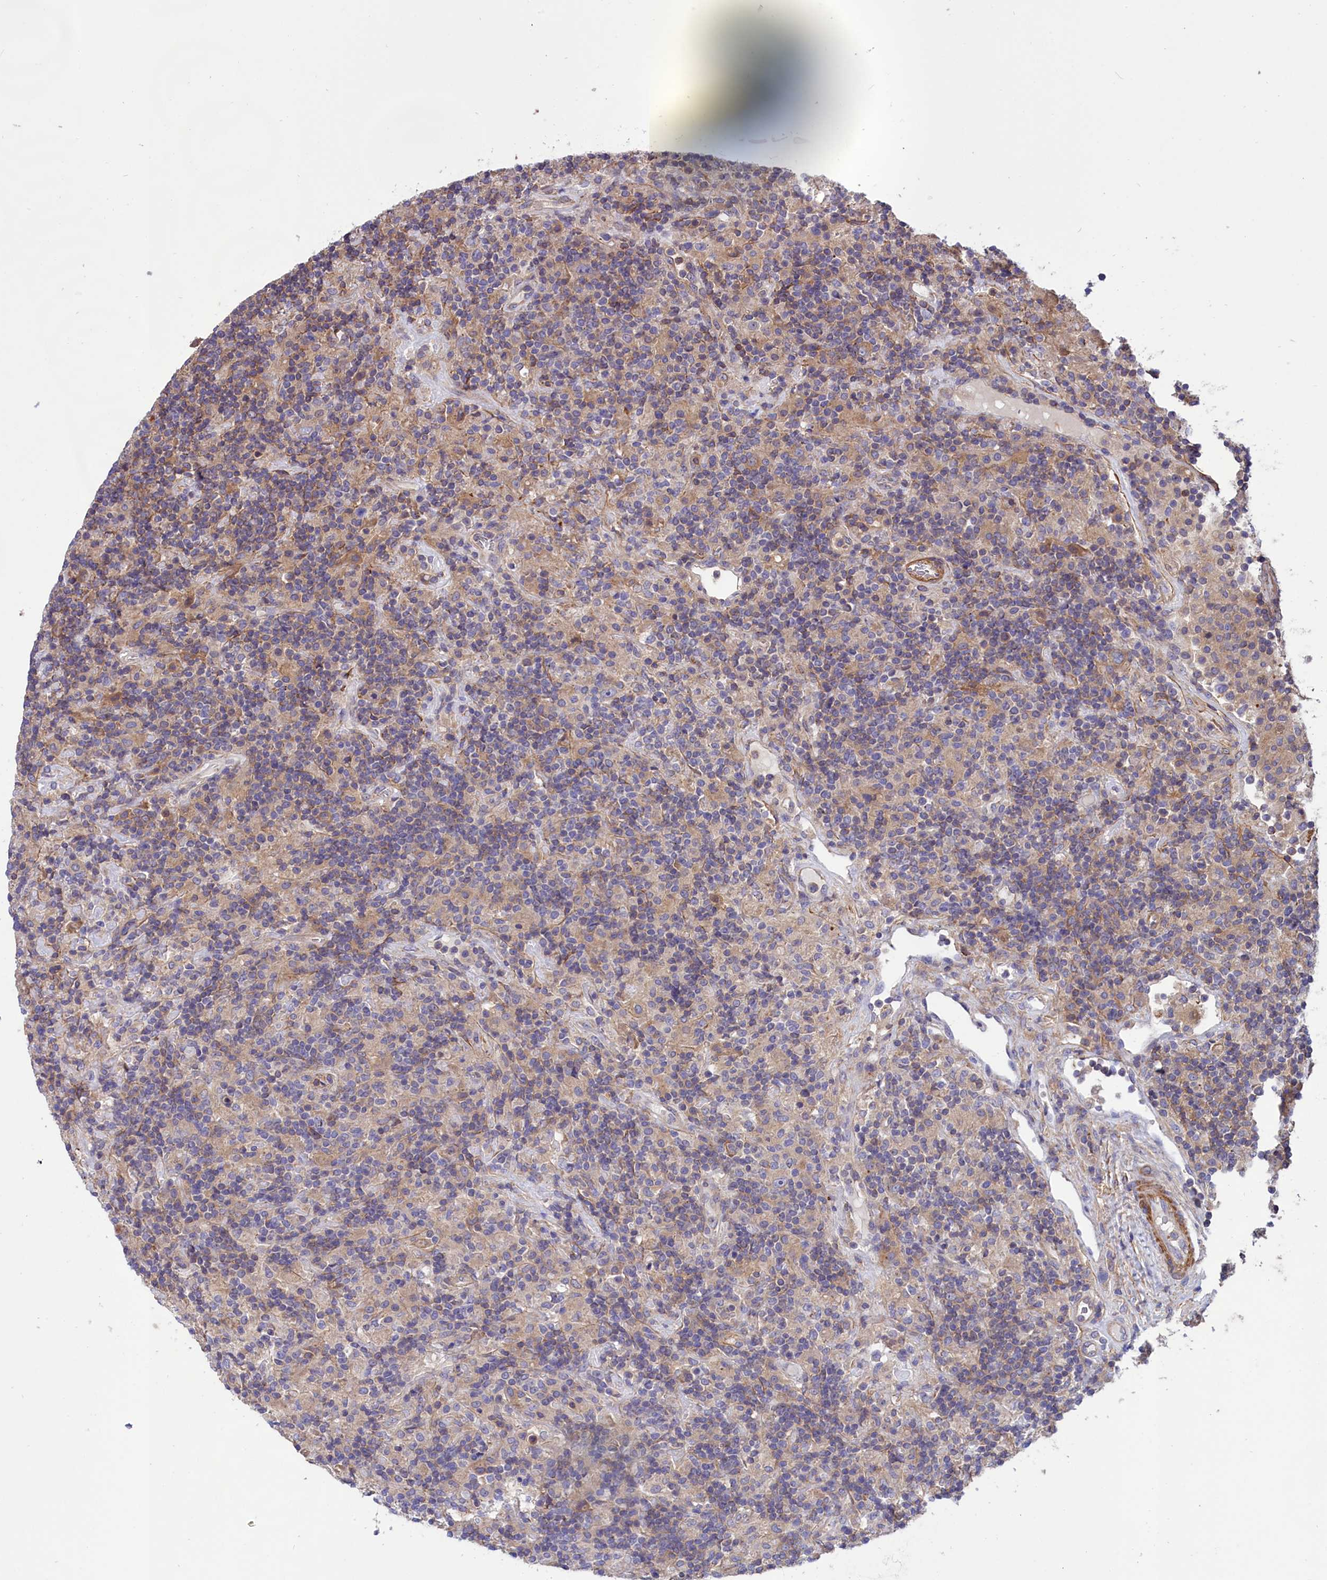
{"staining": {"intensity": "negative", "quantity": "none", "location": "none"}, "tissue": "lymphoma", "cell_type": "Tumor cells", "image_type": "cancer", "snomed": [{"axis": "morphology", "description": "Hodgkin's disease, NOS"}, {"axis": "topography", "description": "Lymph node"}], "caption": "Tumor cells show no significant staining in Hodgkin's disease.", "gene": "AMDHD2", "patient": {"sex": "male", "age": 70}}